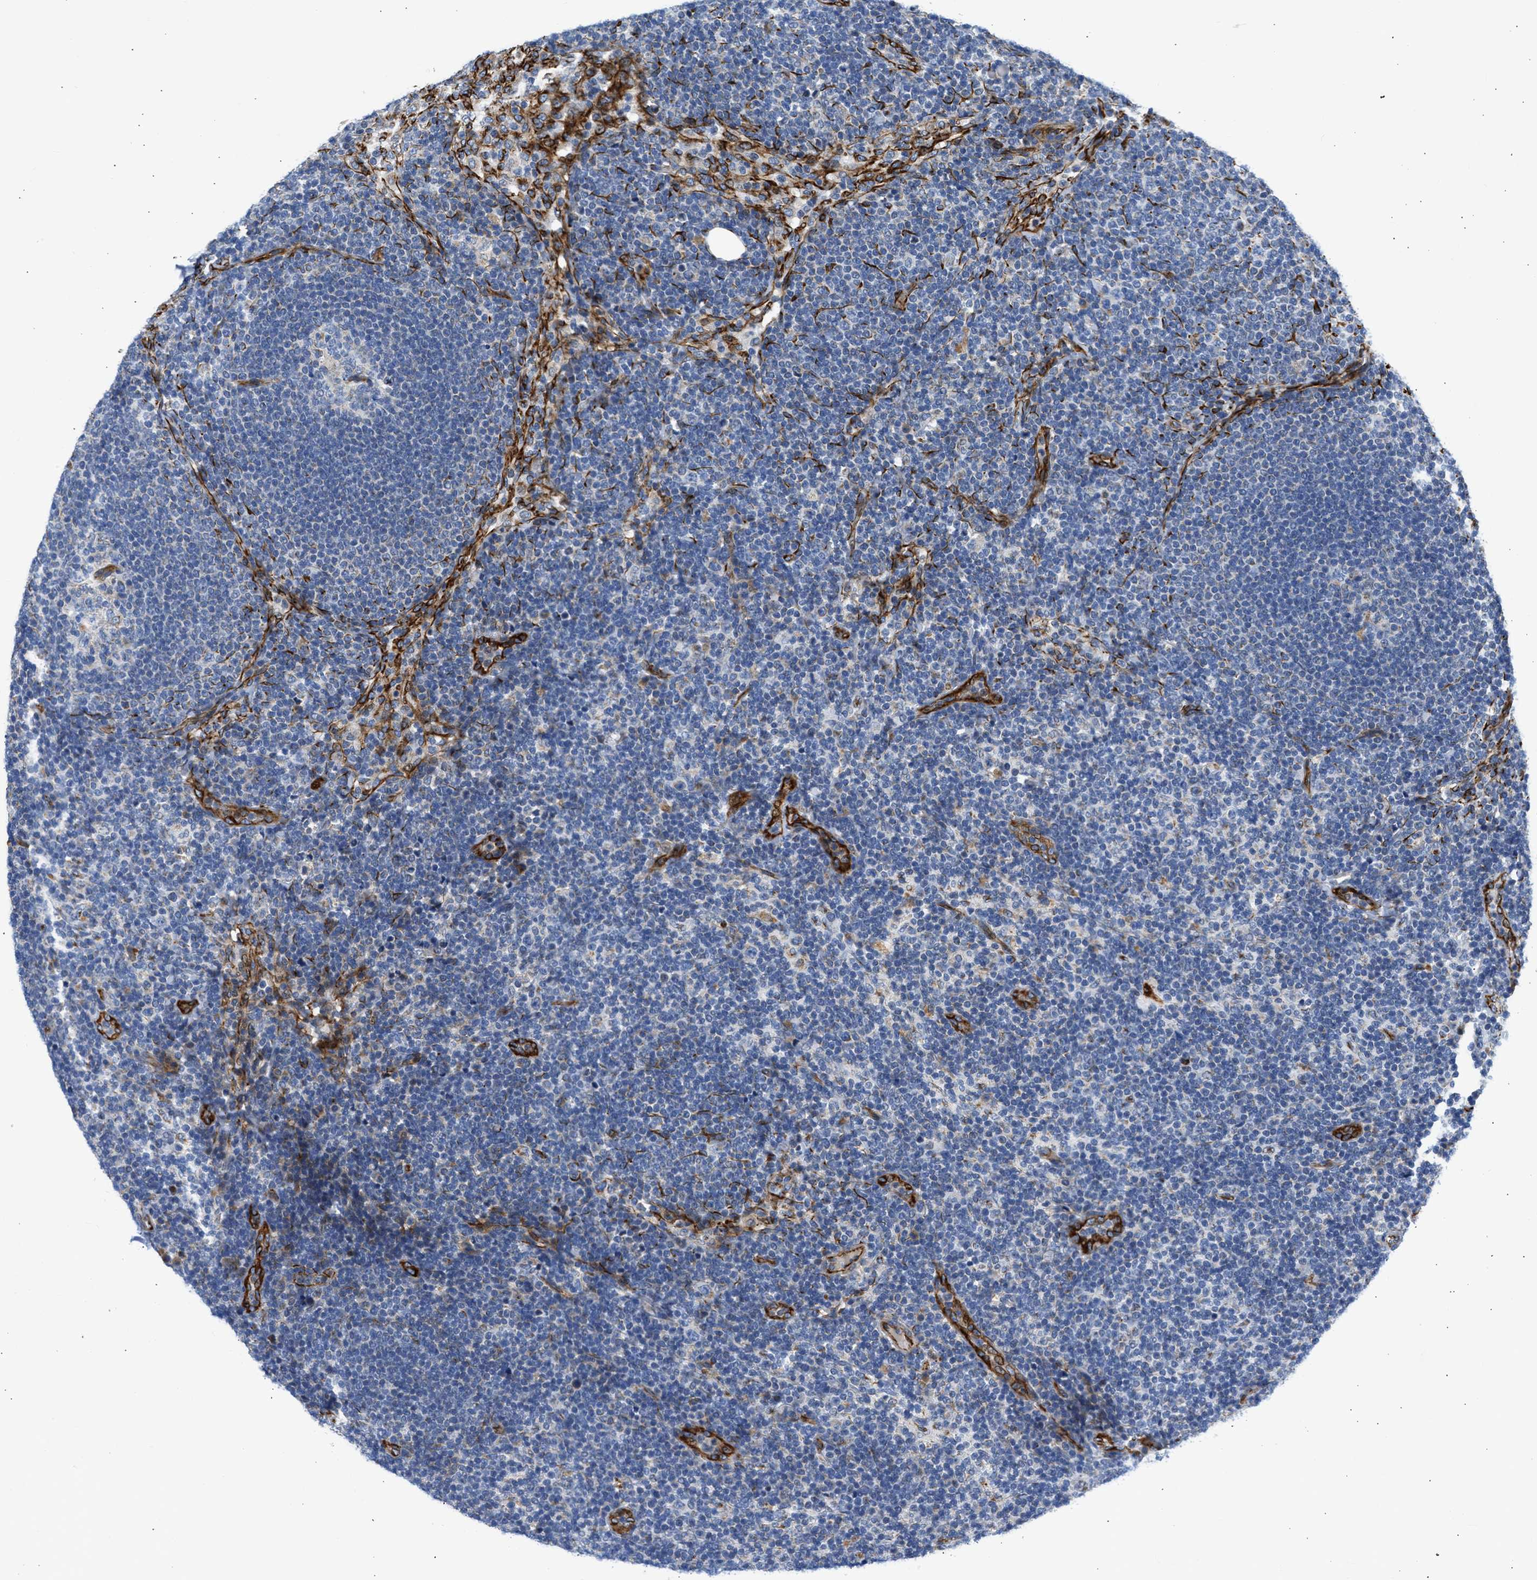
{"staining": {"intensity": "negative", "quantity": "none", "location": "none"}, "tissue": "lymph node", "cell_type": "Germinal center cells", "image_type": "normal", "snomed": [{"axis": "morphology", "description": "Normal tissue, NOS"}, {"axis": "morphology", "description": "Carcinoid, malignant, NOS"}, {"axis": "topography", "description": "Lymph node"}], "caption": "Lymph node was stained to show a protein in brown. There is no significant positivity in germinal center cells. The staining is performed using DAB (3,3'-diaminobenzidine) brown chromogen with nuclei counter-stained in using hematoxylin.", "gene": "ULK4", "patient": {"sex": "male", "age": 47}}